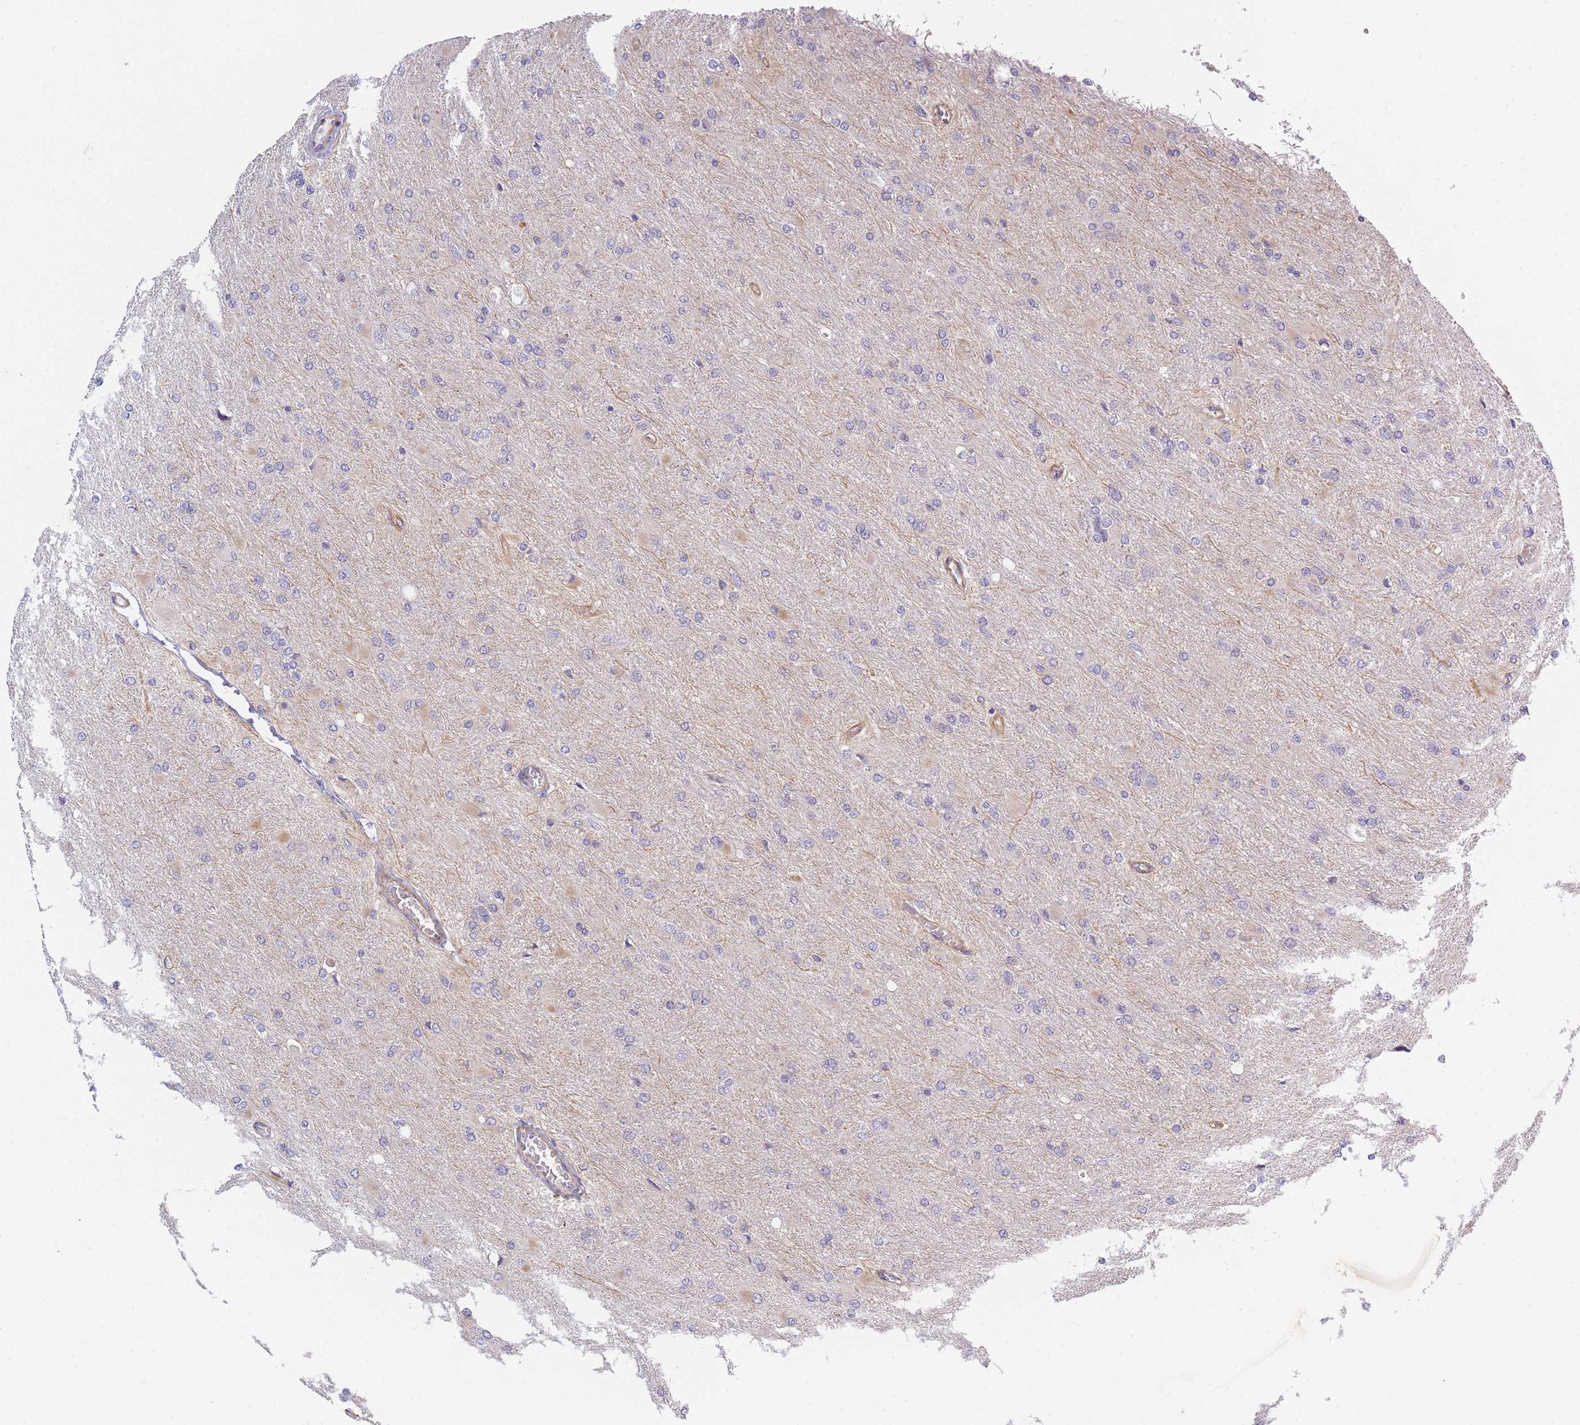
{"staining": {"intensity": "negative", "quantity": "none", "location": "none"}, "tissue": "glioma", "cell_type": "Tumor cells", "image_type": "cancer", "snomed": [{"axis": "morphology", "description": "Glioma, malignant, High grade"}, {"axis": "topography", "description": "Cerebral cortex"}], "caption": "A photomicrograph of human high-grade glioma (malignant) is negative for staining in tumor cells. Brightfield microscopy of immunohistochemistry (IHC) stained with DAB (3,3'-diaminobenzidine) (brown) and hematoxylin (blue), captured at high magnification.", "gene": "SLC7A6", "patient": {"sex": "female", "age": 36}}